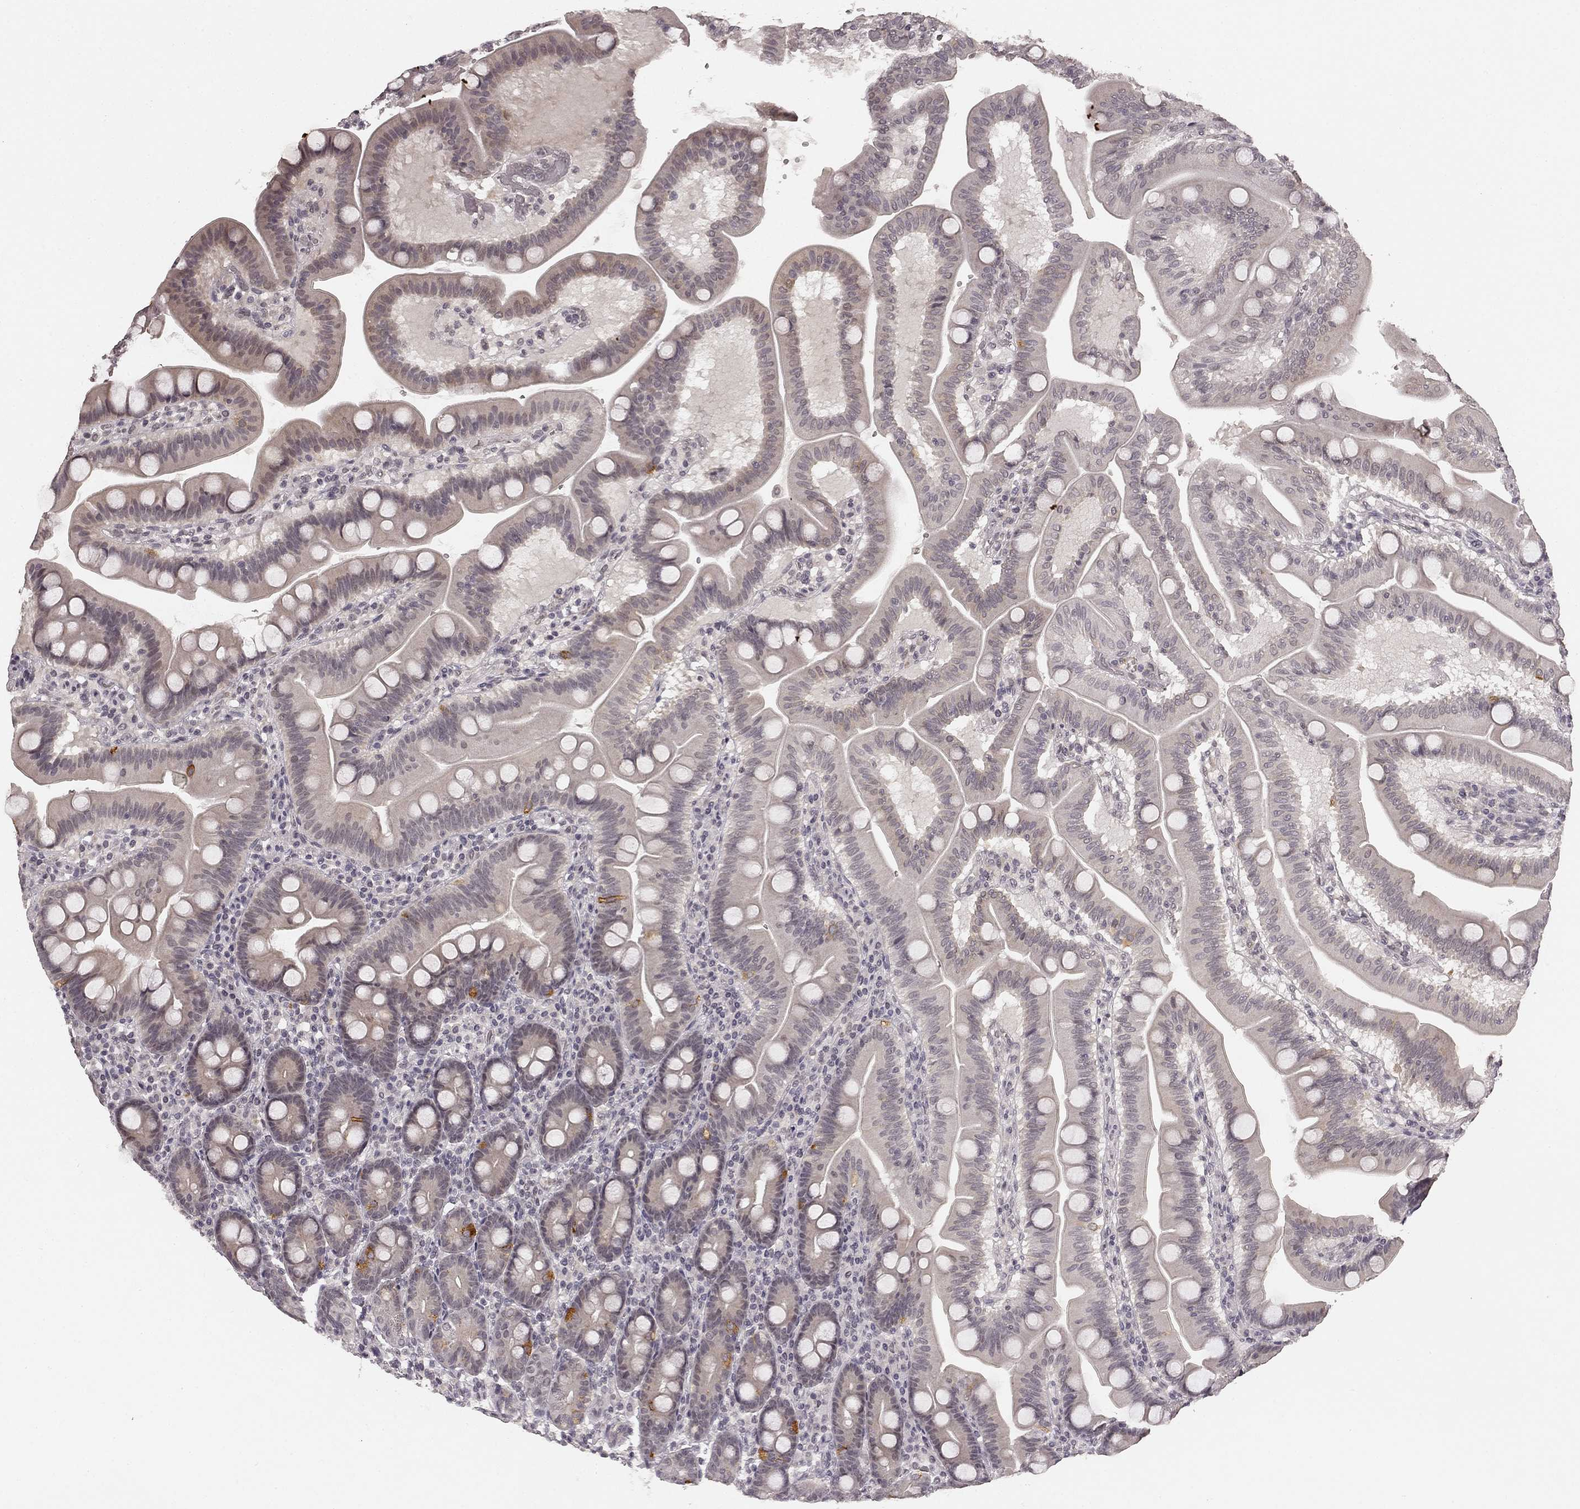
{"staining": {"intensity": "strong", "quantity": "<25%", "location": "cytoplasmic/membranous"}, "tissue": "duodenum", "cell_type": "Glandular cells", "image_type": "normal", "snomed": [{"axis": "morphology", "description": "Normal tissue, NOS"}, {"axis": "topography", "description": "Duodenum"}], "caption": "Glandular cells demonstrate medium levels of strong cytoplasmic/membranous positivity in approximately <25% of cells in normal human duodenum.", "gene": "HCN4", "patient": {"sex": "male", "age": 59}}